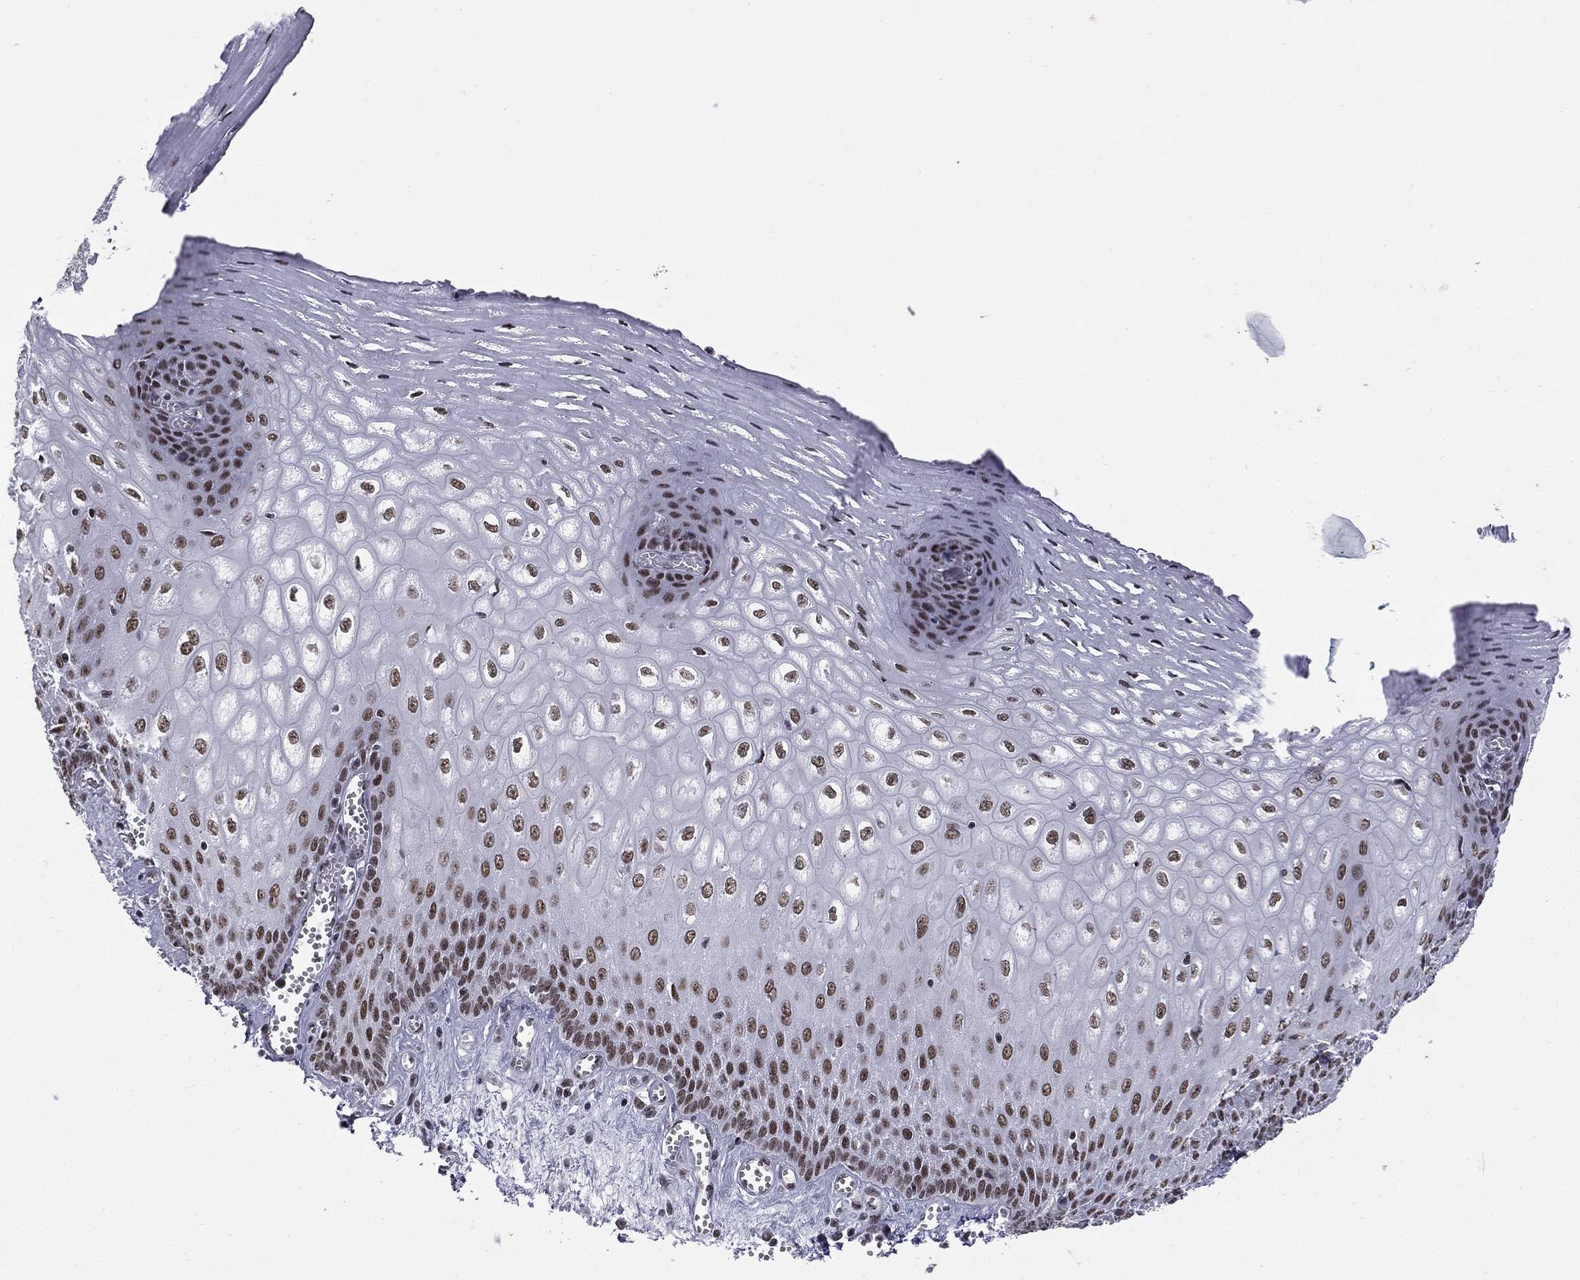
{"staining": {"intensity": "moderate", "quantity": "25%-75%", "location": "nuclear"}, "tissue": "esophagus", "cell_type": "Squamous epithelial cells", "image_type": "normal", "snomed": [{"axis": "morphology", "description": "Normal tissue, NOS"}, {"axis": "topography", "description": "Esophagus"}], "caption": "Immunohistochemistry histopathology image of unremarkable esophagus: human esophagus stained using immunohistochemistry reveals medium levels of moderate protein expression localized specifically in the nuclear of squamous epithelial cells, appearing as a nuclear brown color.", "gene": "ETV5", "patient": {"sex": "male", "age": 58}}